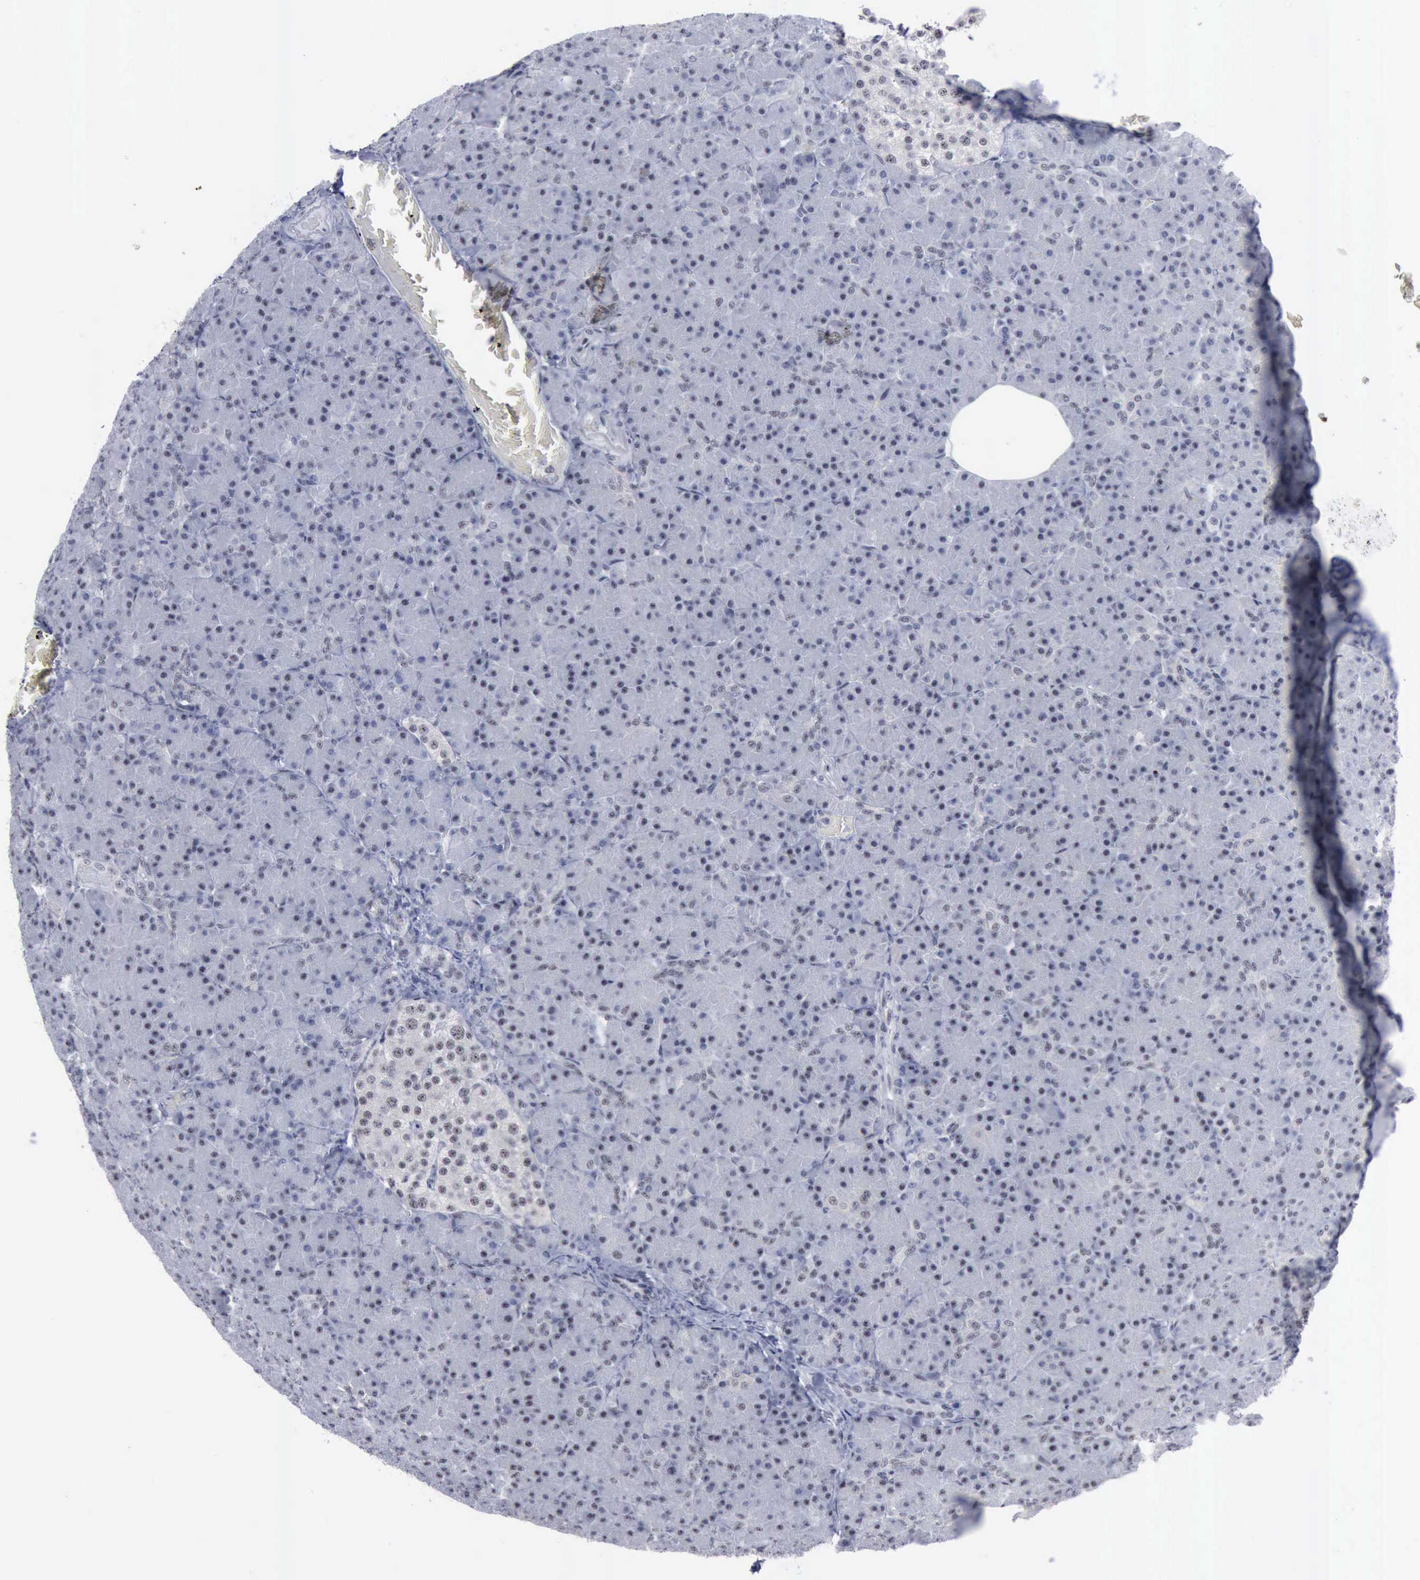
{"staining": {"intensity": "negative", "quantity": "none", "location": "none"}, "tissue": "pancreas", "cell_type": "Exocrine glandular cells", "image_type": "normal", "snomed": [{"axis": "morphology", "description": "Normal tissue, NOS"}, {"axis": "topography", "description": "Pancreas"}], "caption": "Image shows no protein positivity in exocrine glandular cells of unremarkable pancreas. Brightfield microscopy of IHC stained with DAB (brown) and hematoxylin (blue), captured at high magnification.", "gene": "BRD1", "patient": {"sex": "female", "age": 43}}